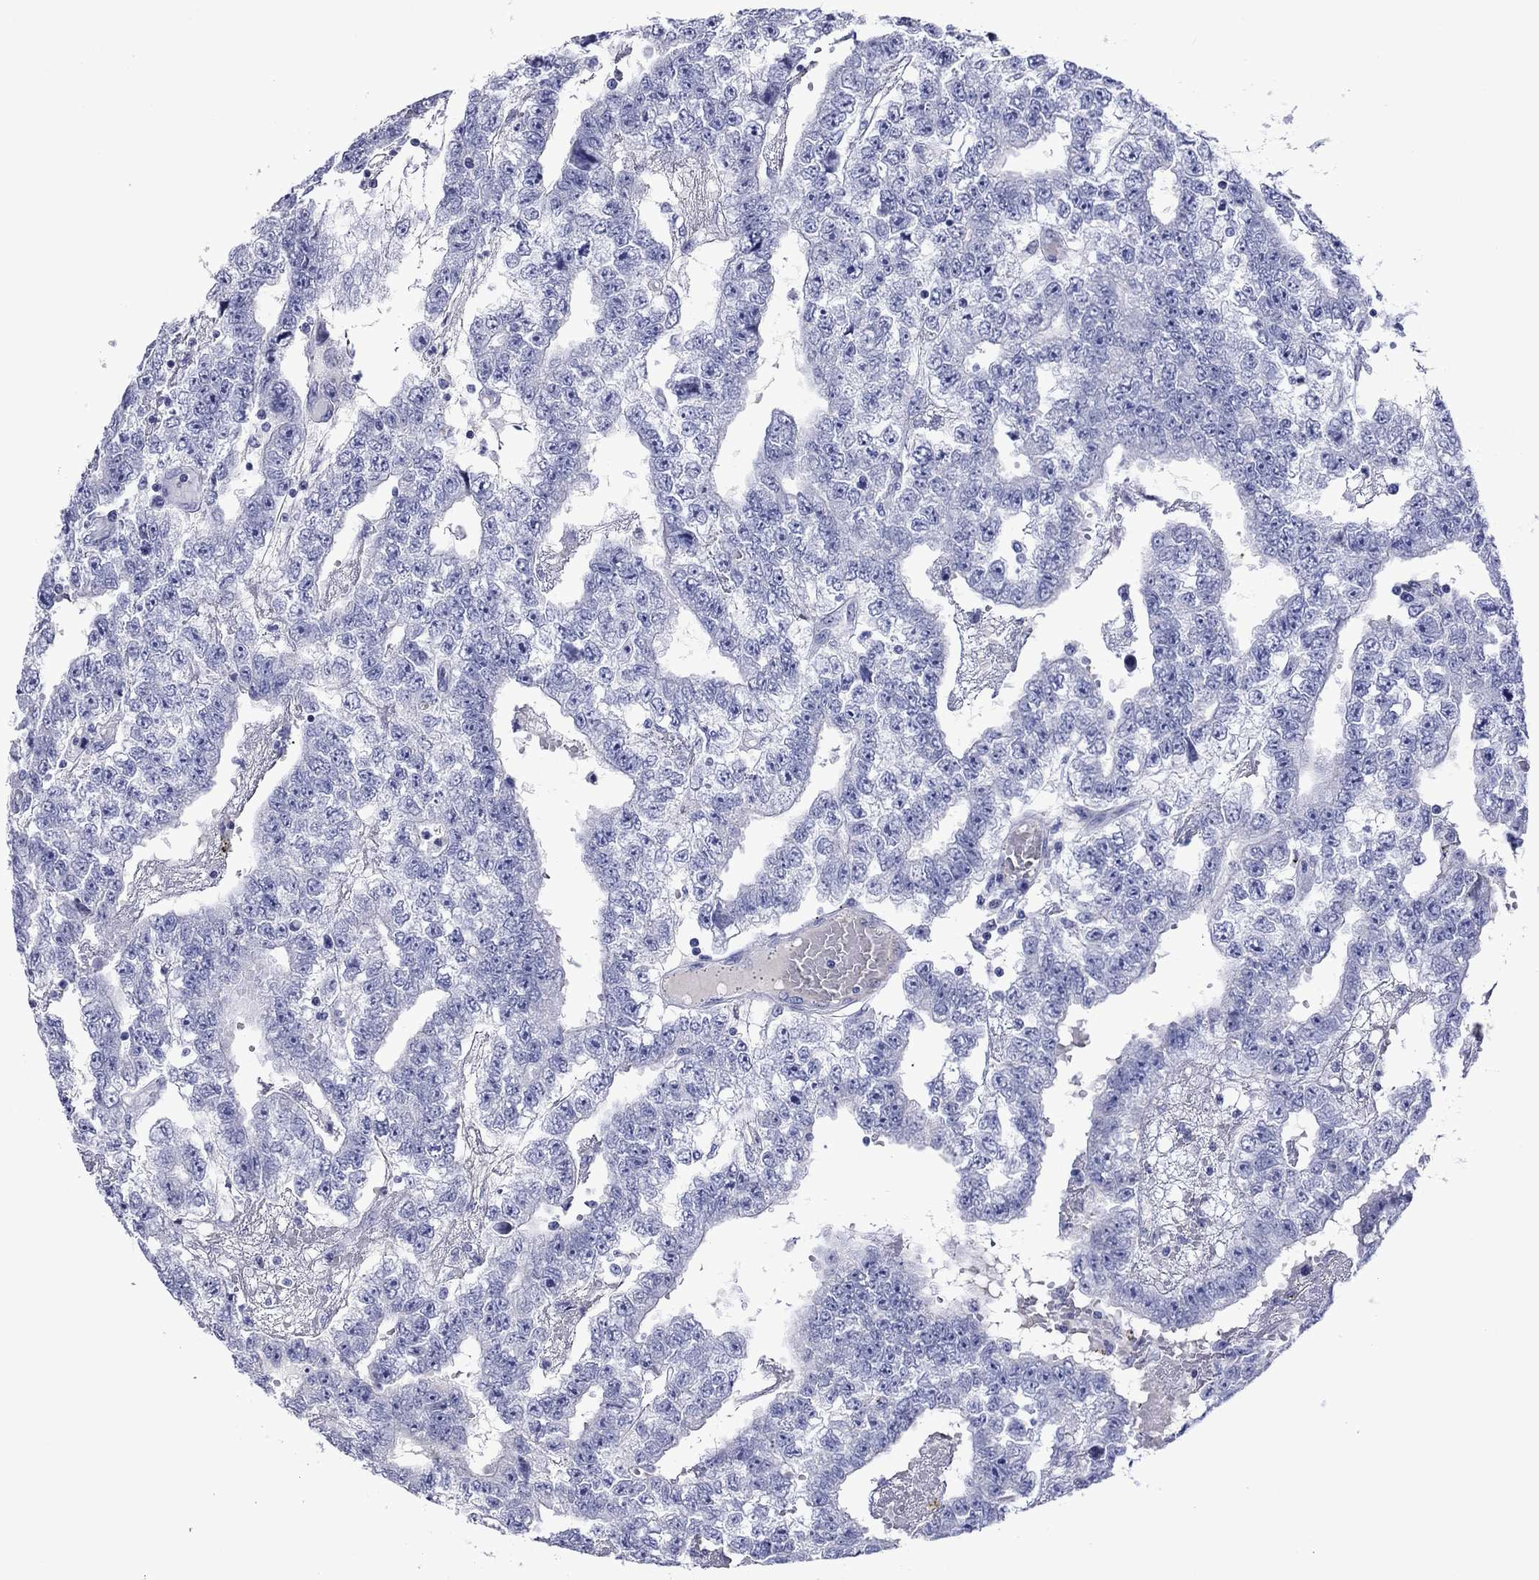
{"staining": {"intensity": "negative", "quantity": "none", "location": "none"}, "tissue": "testis cancer", "cell_type": "Tumor cells", "image_type": "cancer", "snomed": [{"axis": "morphology", "description": "Carcinoma, Embryonal, NOS"}, {"axis": "topography", "description": "Testis"}], "caption": "Tumor cells show no significant protein expression in testis cancer (embryonal carcinoma). (DAB IHC visualized using brightfield microscopy, high magnification).", "gene": "PIWIL1", "patient": {"sex": "male", "age": 25}}